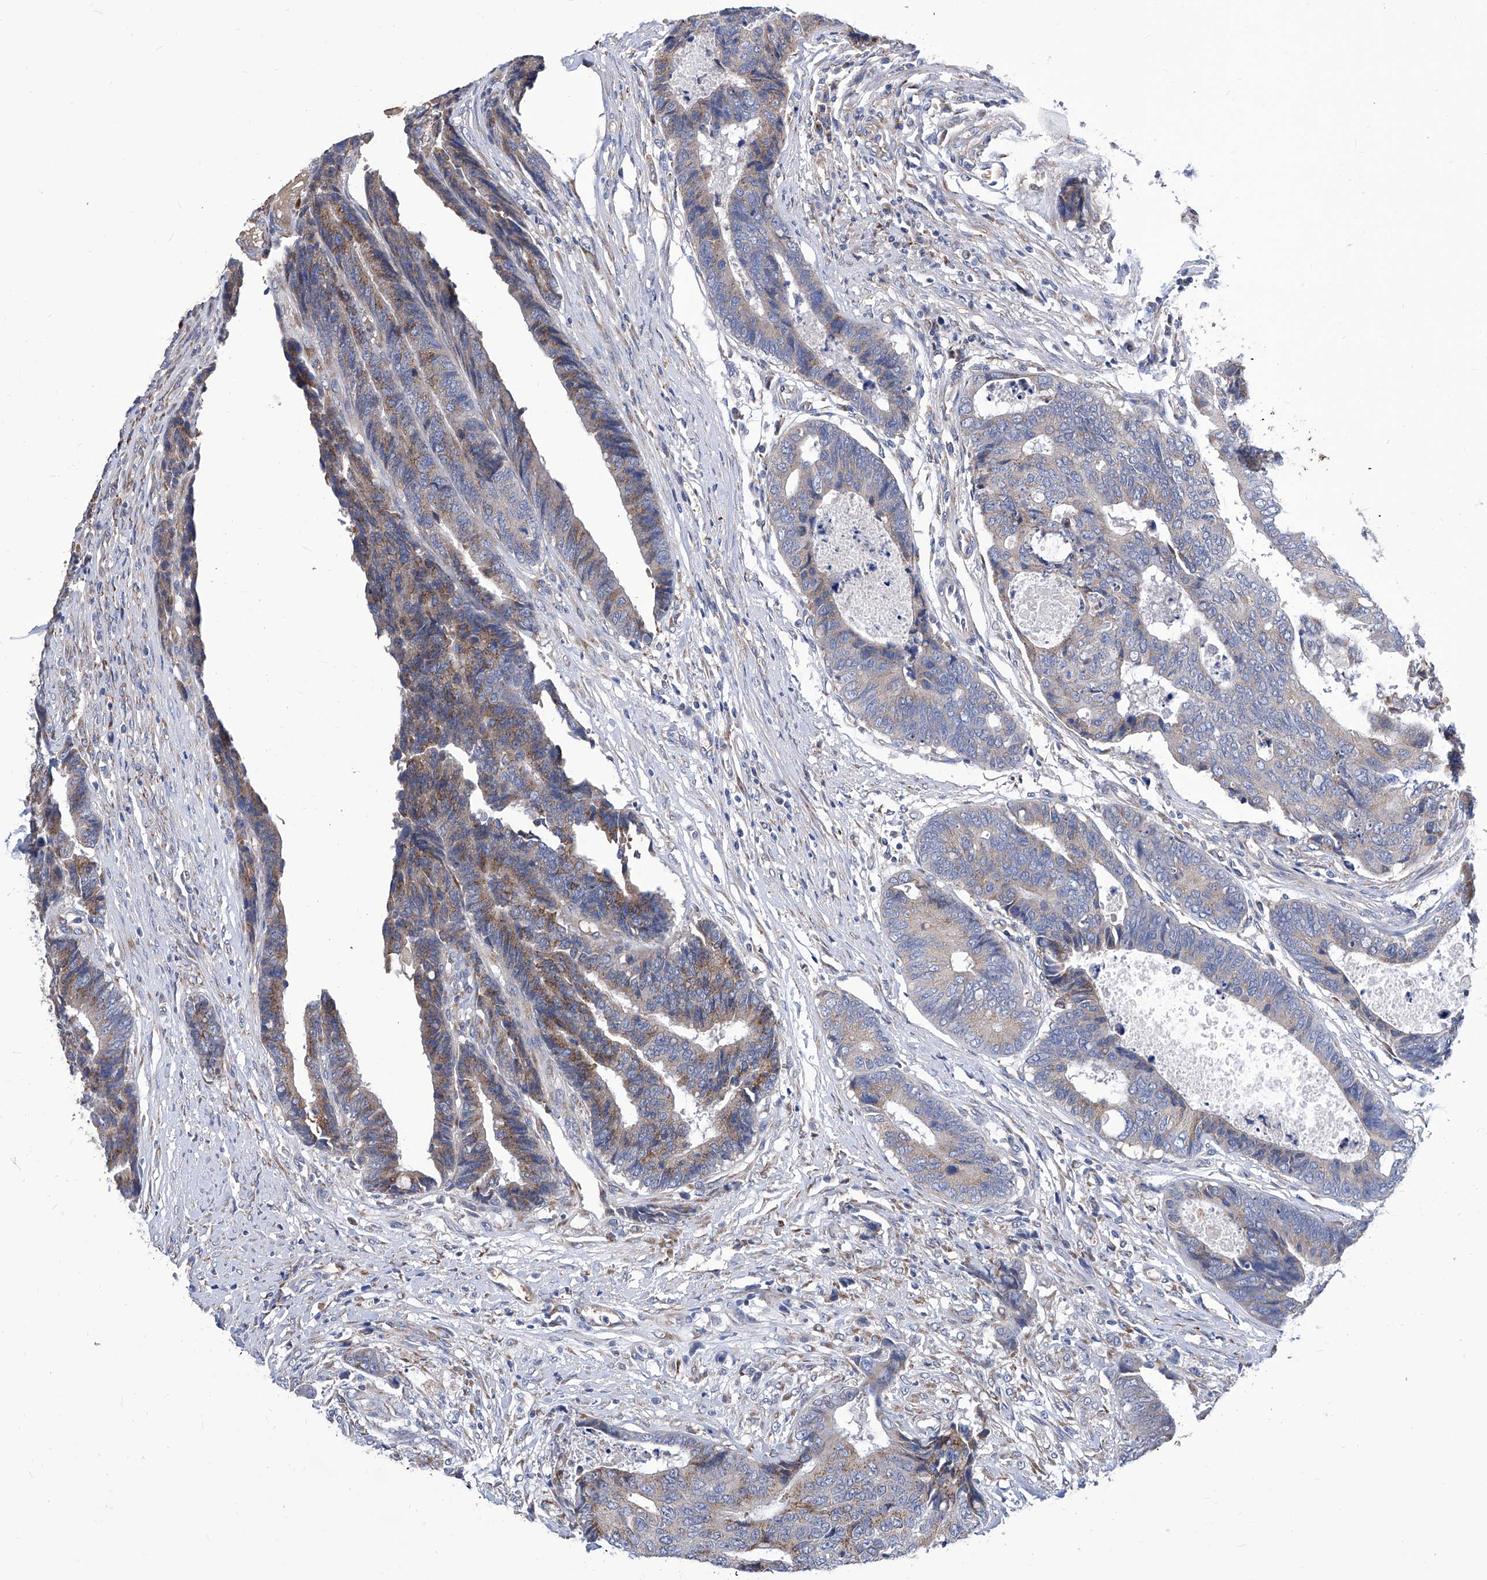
{"staining": {"intensity": "moderate", "quantity": "25%-75%", "location": "cytoplasmic/membranous"}, "tissue": "colorectal cancer", "cell_type": "Tumor cells", "image_type": "cancer", "snomed": [{"axis": "morphology", "description": "Adenocarcinoma, NOS"}, {"axis": "topography", "description": "Rectum"}], "caption": "An IHC photomicrograph of tumor tissue is shown. Protein staining in brown shows moderate cytoplasmic/membranous positivity in colorectal cancer within tumor cells.", "gene": "TJAP1", "patient": {"sex": "male", "age": 84}}